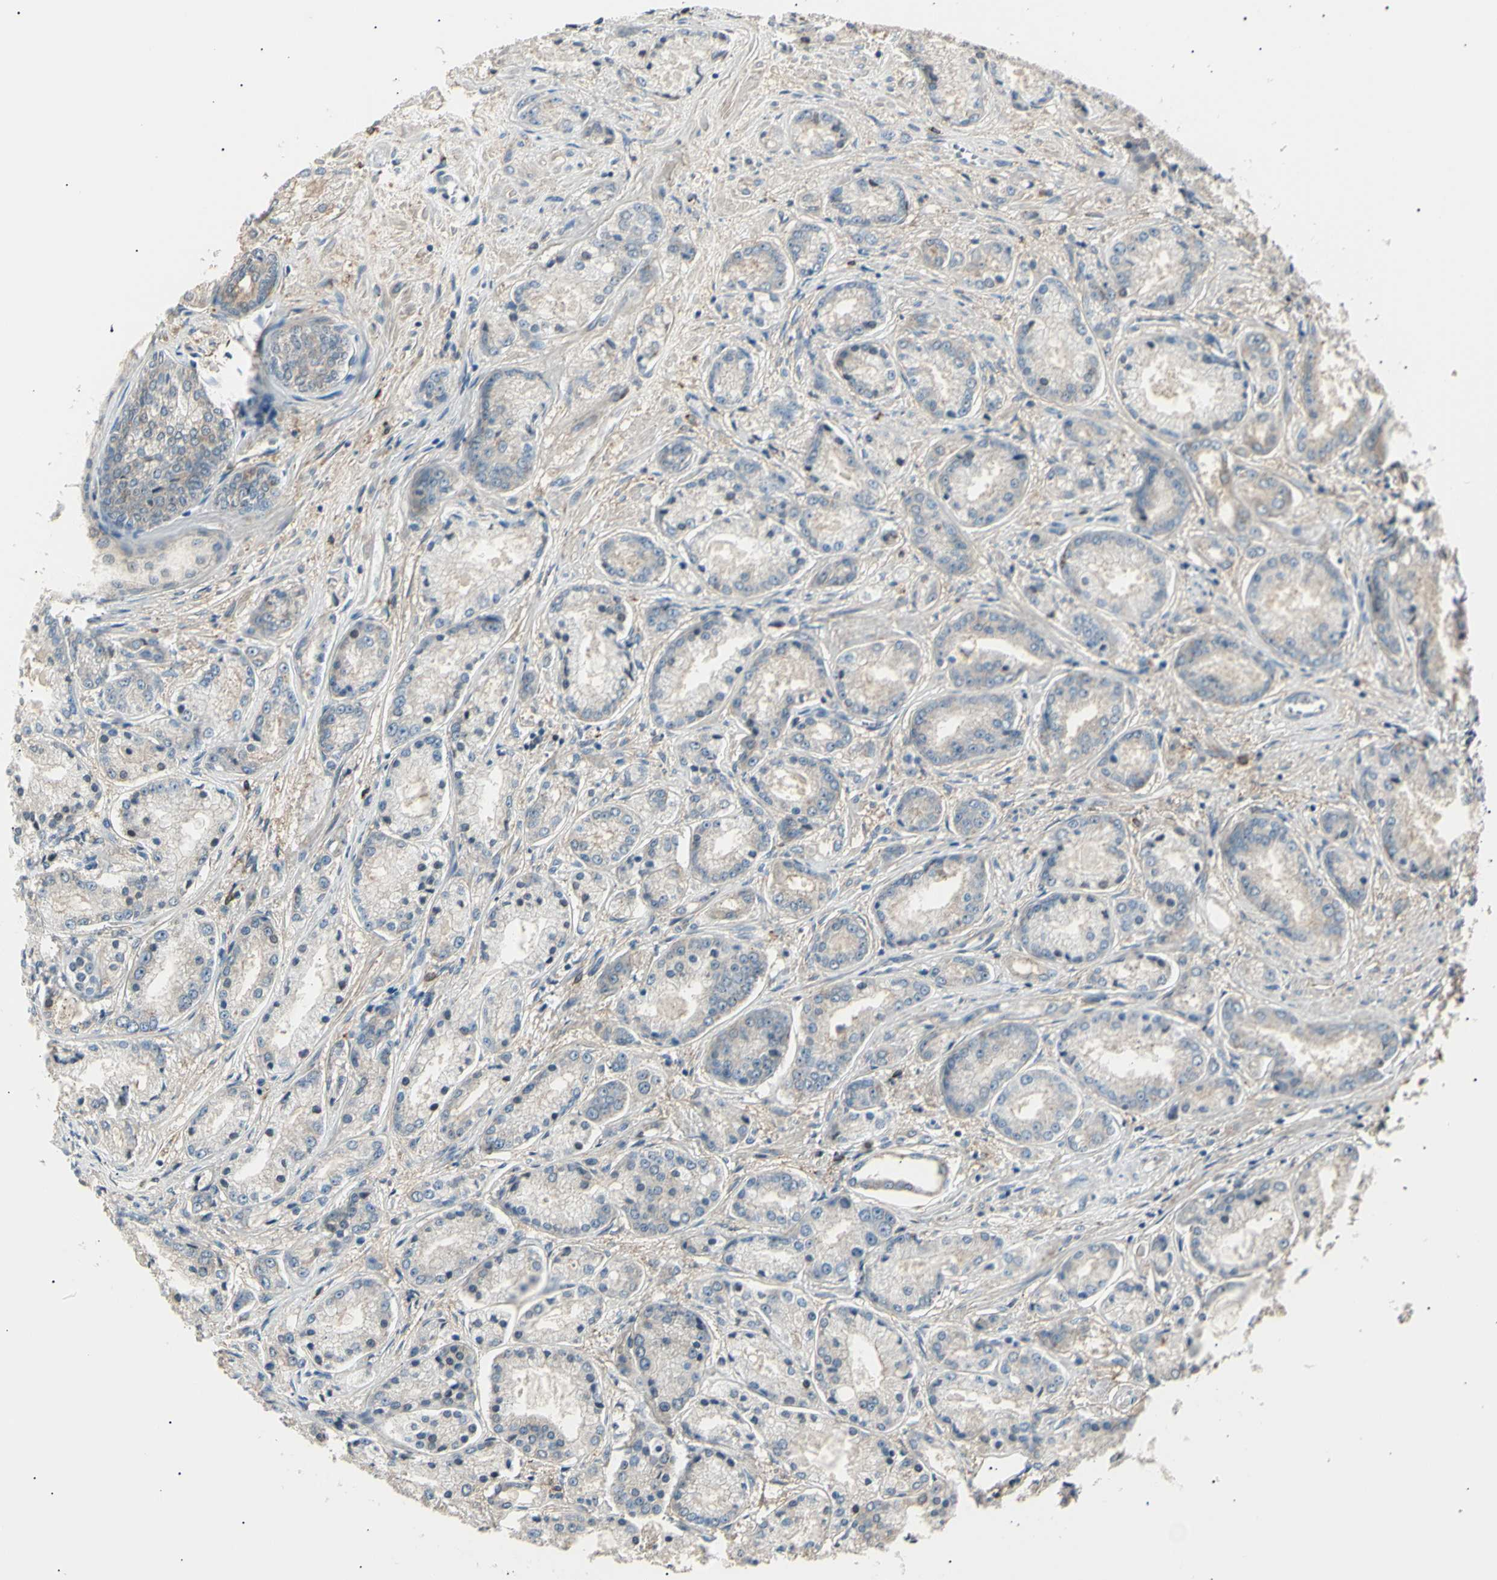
{"staining": {"intensity": "weak", "quantity": "25%-75%", "location": "cytoplasmic/membranous"}, "tissue": "prostate cancer", "cell_type": "Tumor cells", "image_type": "cancer", "snomed": [{"axis": "morphology", "description": "Adenocarcinoma, High grade"}, {"axis": "topography", "description": "Prostate"}], "caption": "About 25%-75% of tumor cells in human prostate cancer (adenocarcinoma (high-grade)) display weak cytoplasmic/membranous protein staining as visualized by brown immunohistochemical staining.", "gene": "LHPP", "patient": {"sex": "male", "age": 59}}